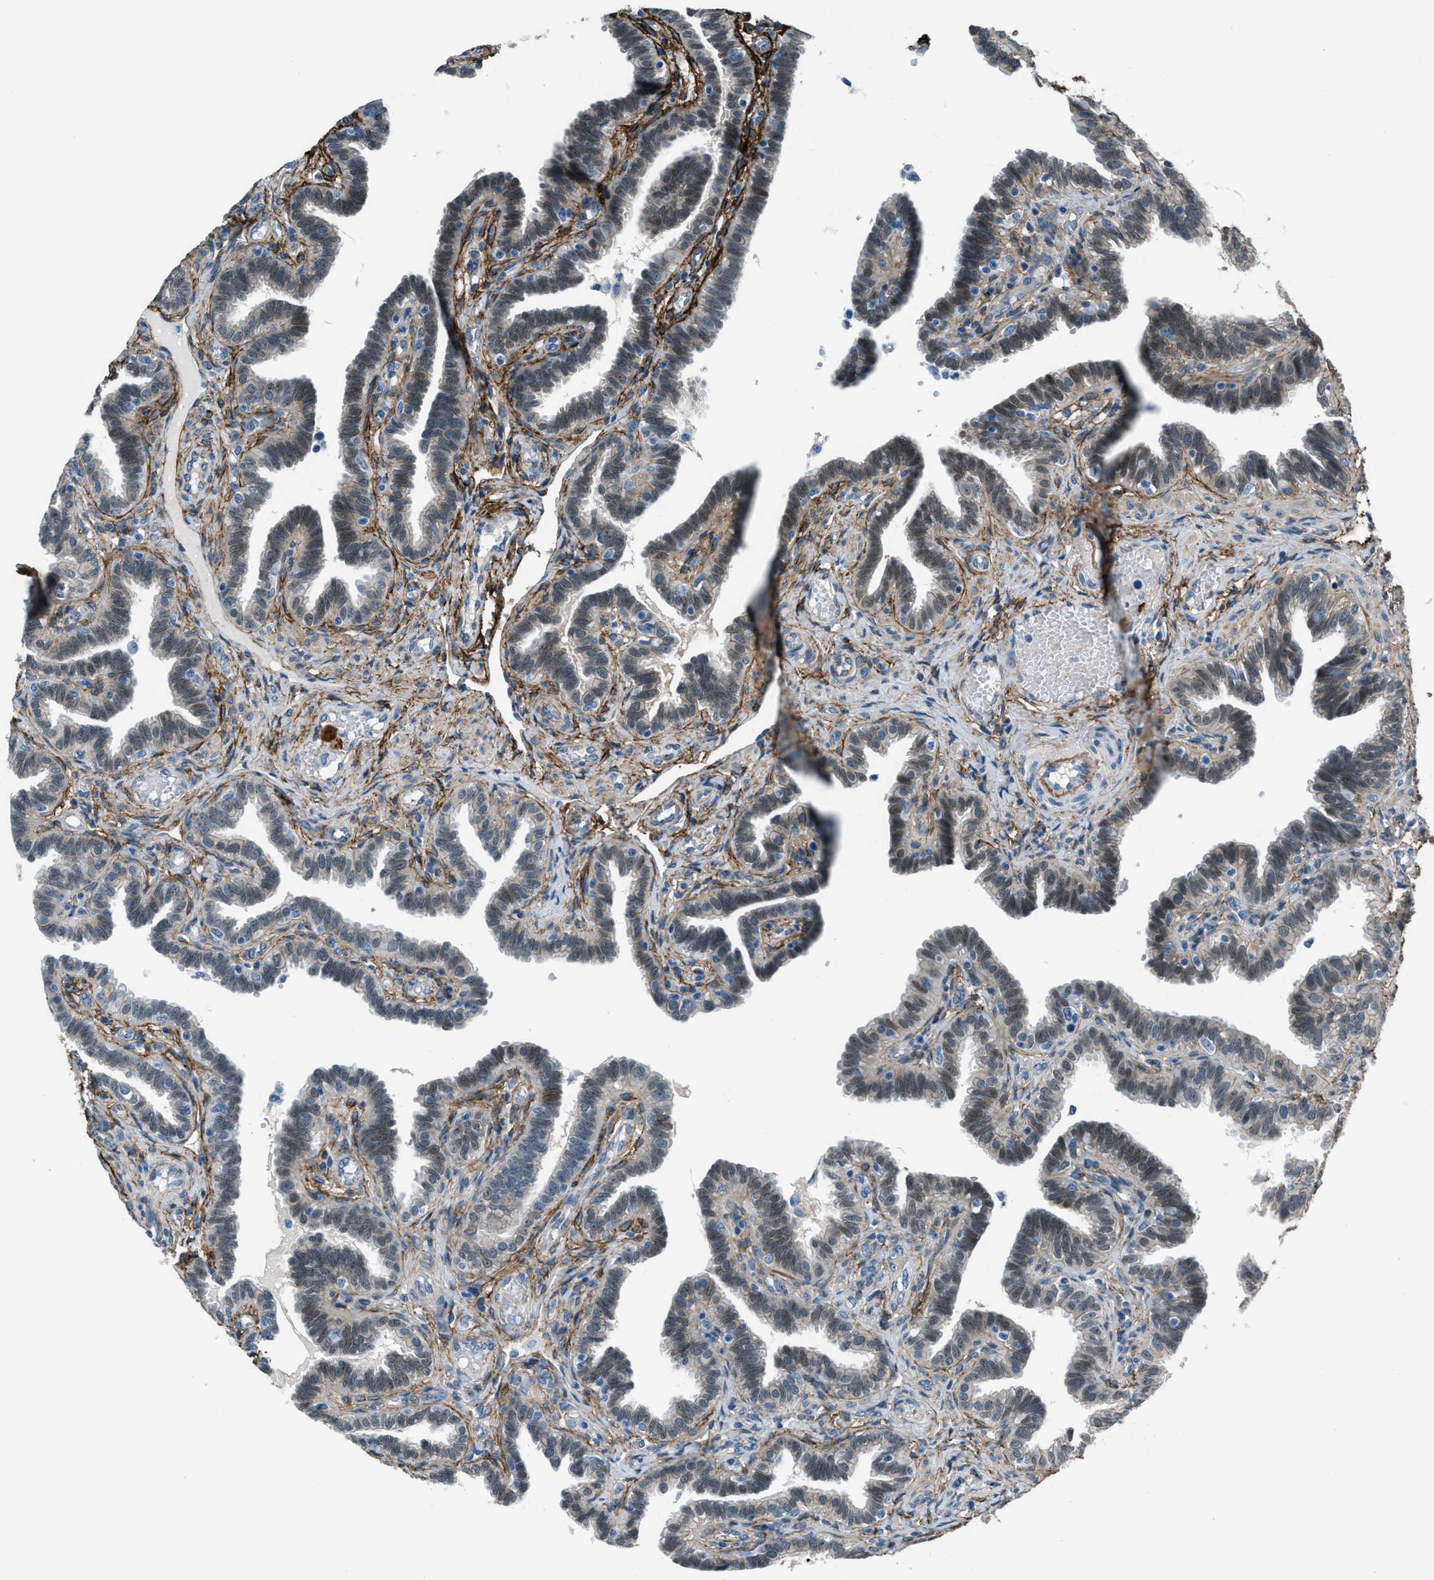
{"staining": {"intensity": "weak", "quantity": "25%-75%", "location": "nuclear"}, "tissue": "fallopian tube", "cell_type": "Glandular cells", "image_type": "normal", "snomed": [{"axis": "morphology", "description": "Normal tissue, NOS"}, {"axis": "topography", "description": "Fallopian tube"}, {"axis": "topography", "description": "Placenta"}], "caption": "Weak nuclear expression is present in approximately 25%-75% of glandular cells in benign fallopian tube. Nuclei are stained in blue.", "gene": "FBN1", "patient": {"sex": "female", "age": 34}}